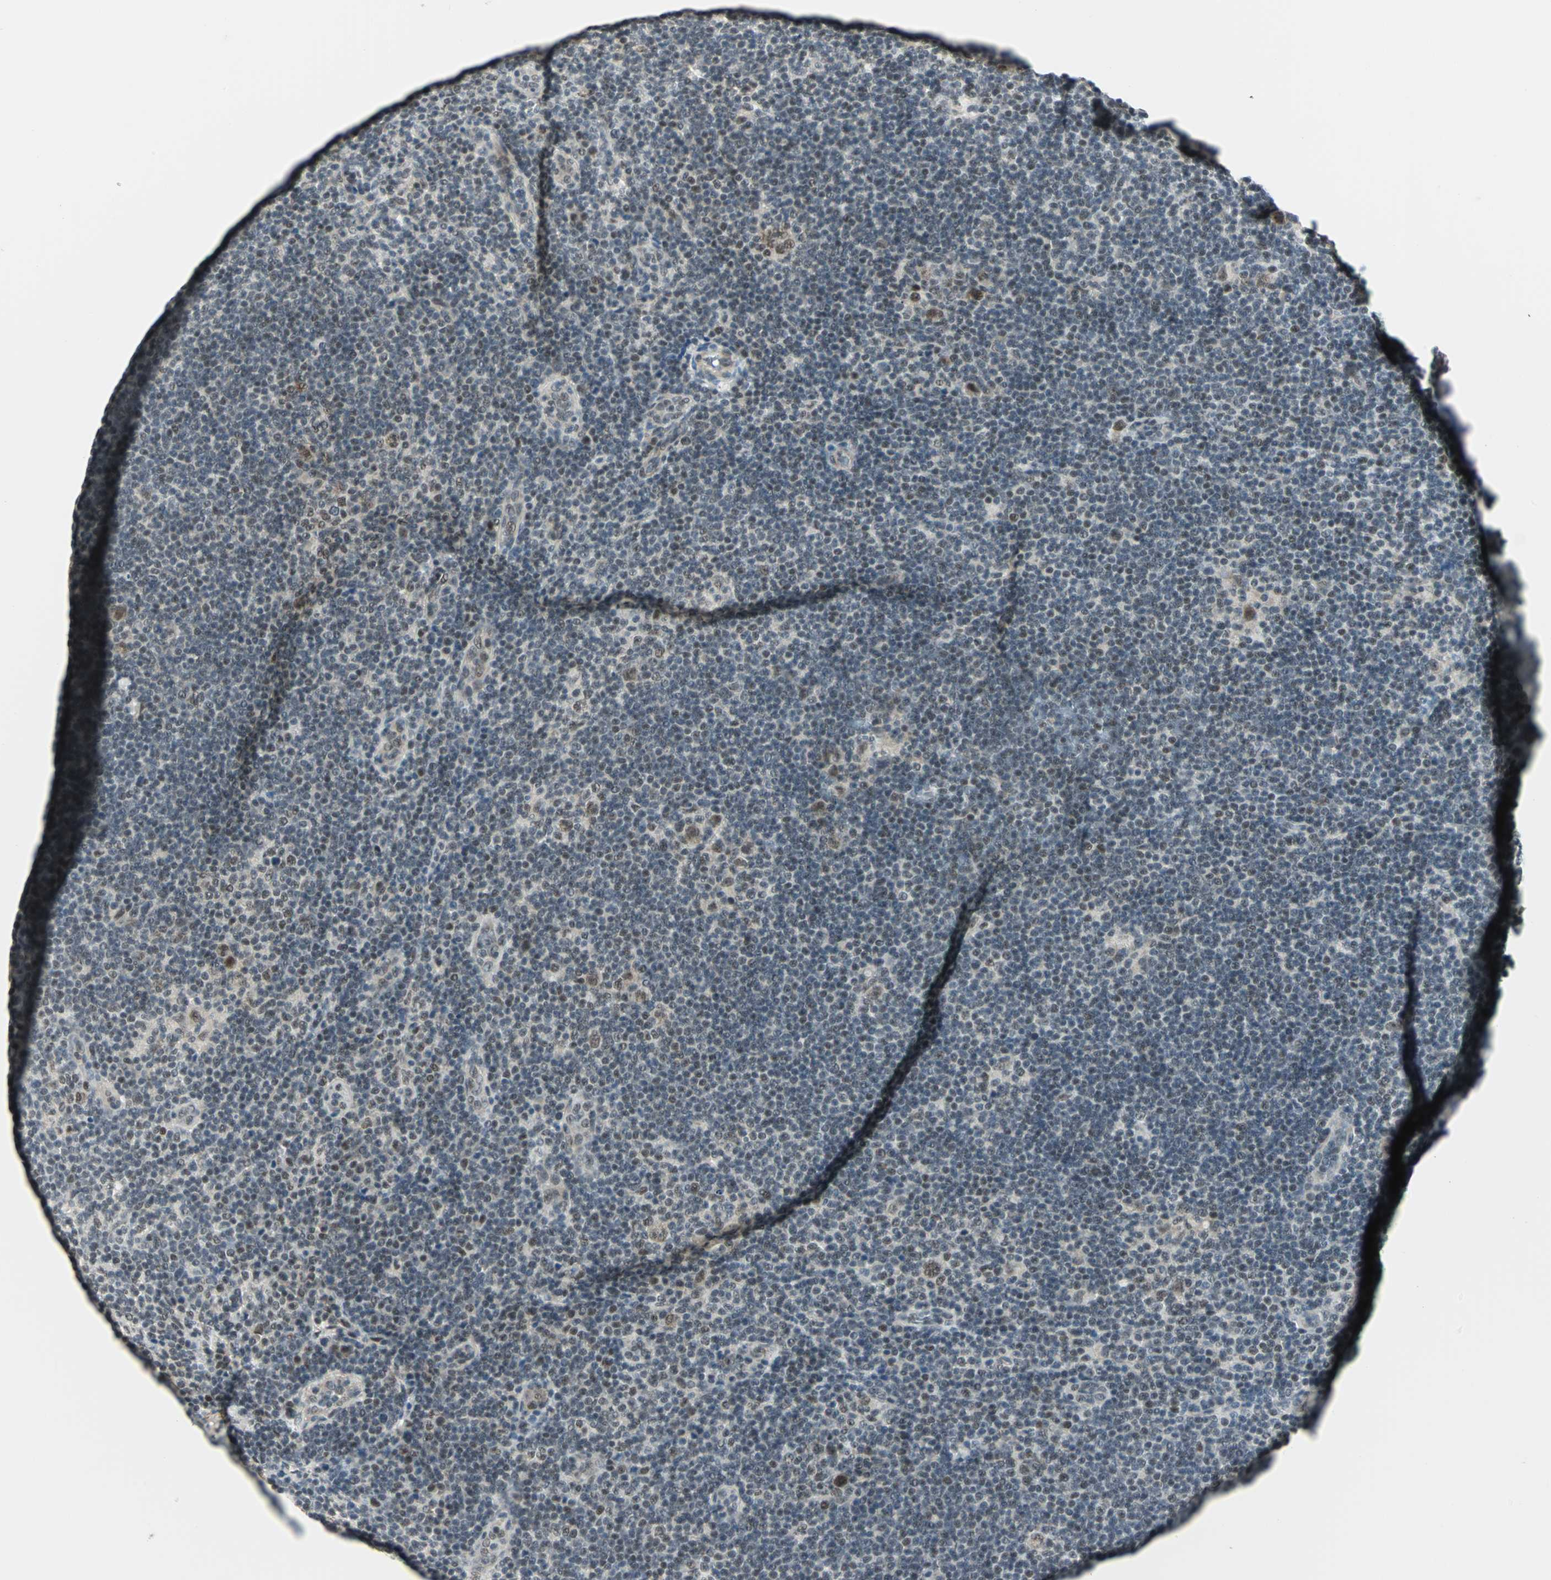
{"staining": {"intensity": "weak", "quantity": "<25%", "location": "cytoplasmic/membranous,nuclear"}, "tissue": "lymphoma", "cell_type": "Tumor cells", "image_type": "cancer", "snomed": [{"axis": "morphology", "description": "Hodgkin's disease, NOS"}, {"axis": "topography", "description": "Lymph node"}], "caption": "IHC photomicrograph of human lymphoma stained for a protein (brown), which displays no expression in tumor cells.", "gene": "MTA1", "patient": {"sex": "female", "age": 57}}